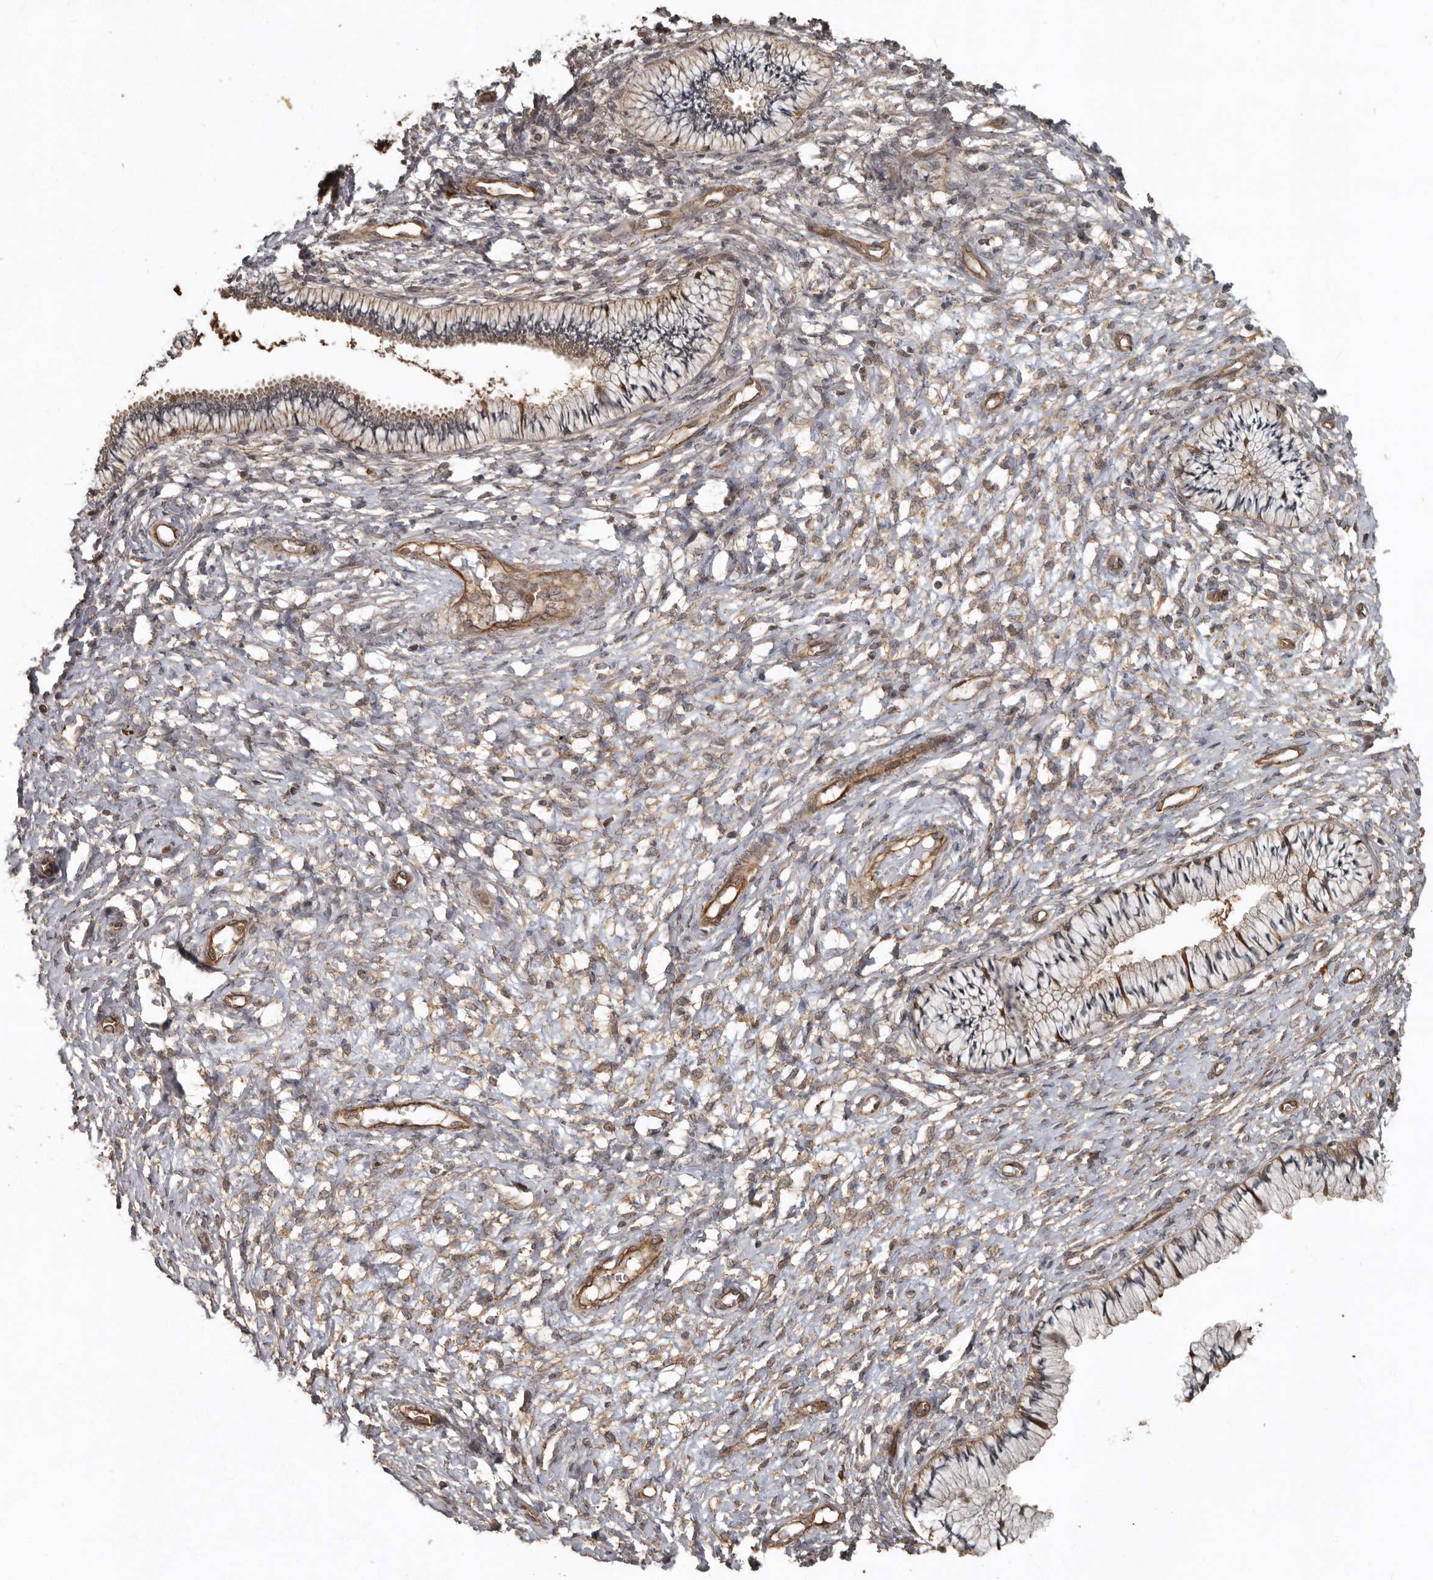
{"staining": {"intensity": "weak", "quantity": ">75%", "location": "cytoplasmic/membranous"}, "tissue": "cervix", "cell_type": "Glandular cells", "image_type": "normal", "snomed": [{"axis": "morphology", "description": "Normal tissue, NOS"}, {"axis": "topography", "description": "Cervix"}], "caption": "DAB (3,3'-diaminobenzidine) immunohistochemical staining of benign human cervix exhibits weak cytoplasmic/membranous protein staining in approximately >75% of glandular cells. (DAB (3,3'-diaminobenzidine) = brown stain, brightfield microscopy at high magnification).", "gene": "EXOC3L1", "patient": {"sex": "female", "age": 36}}